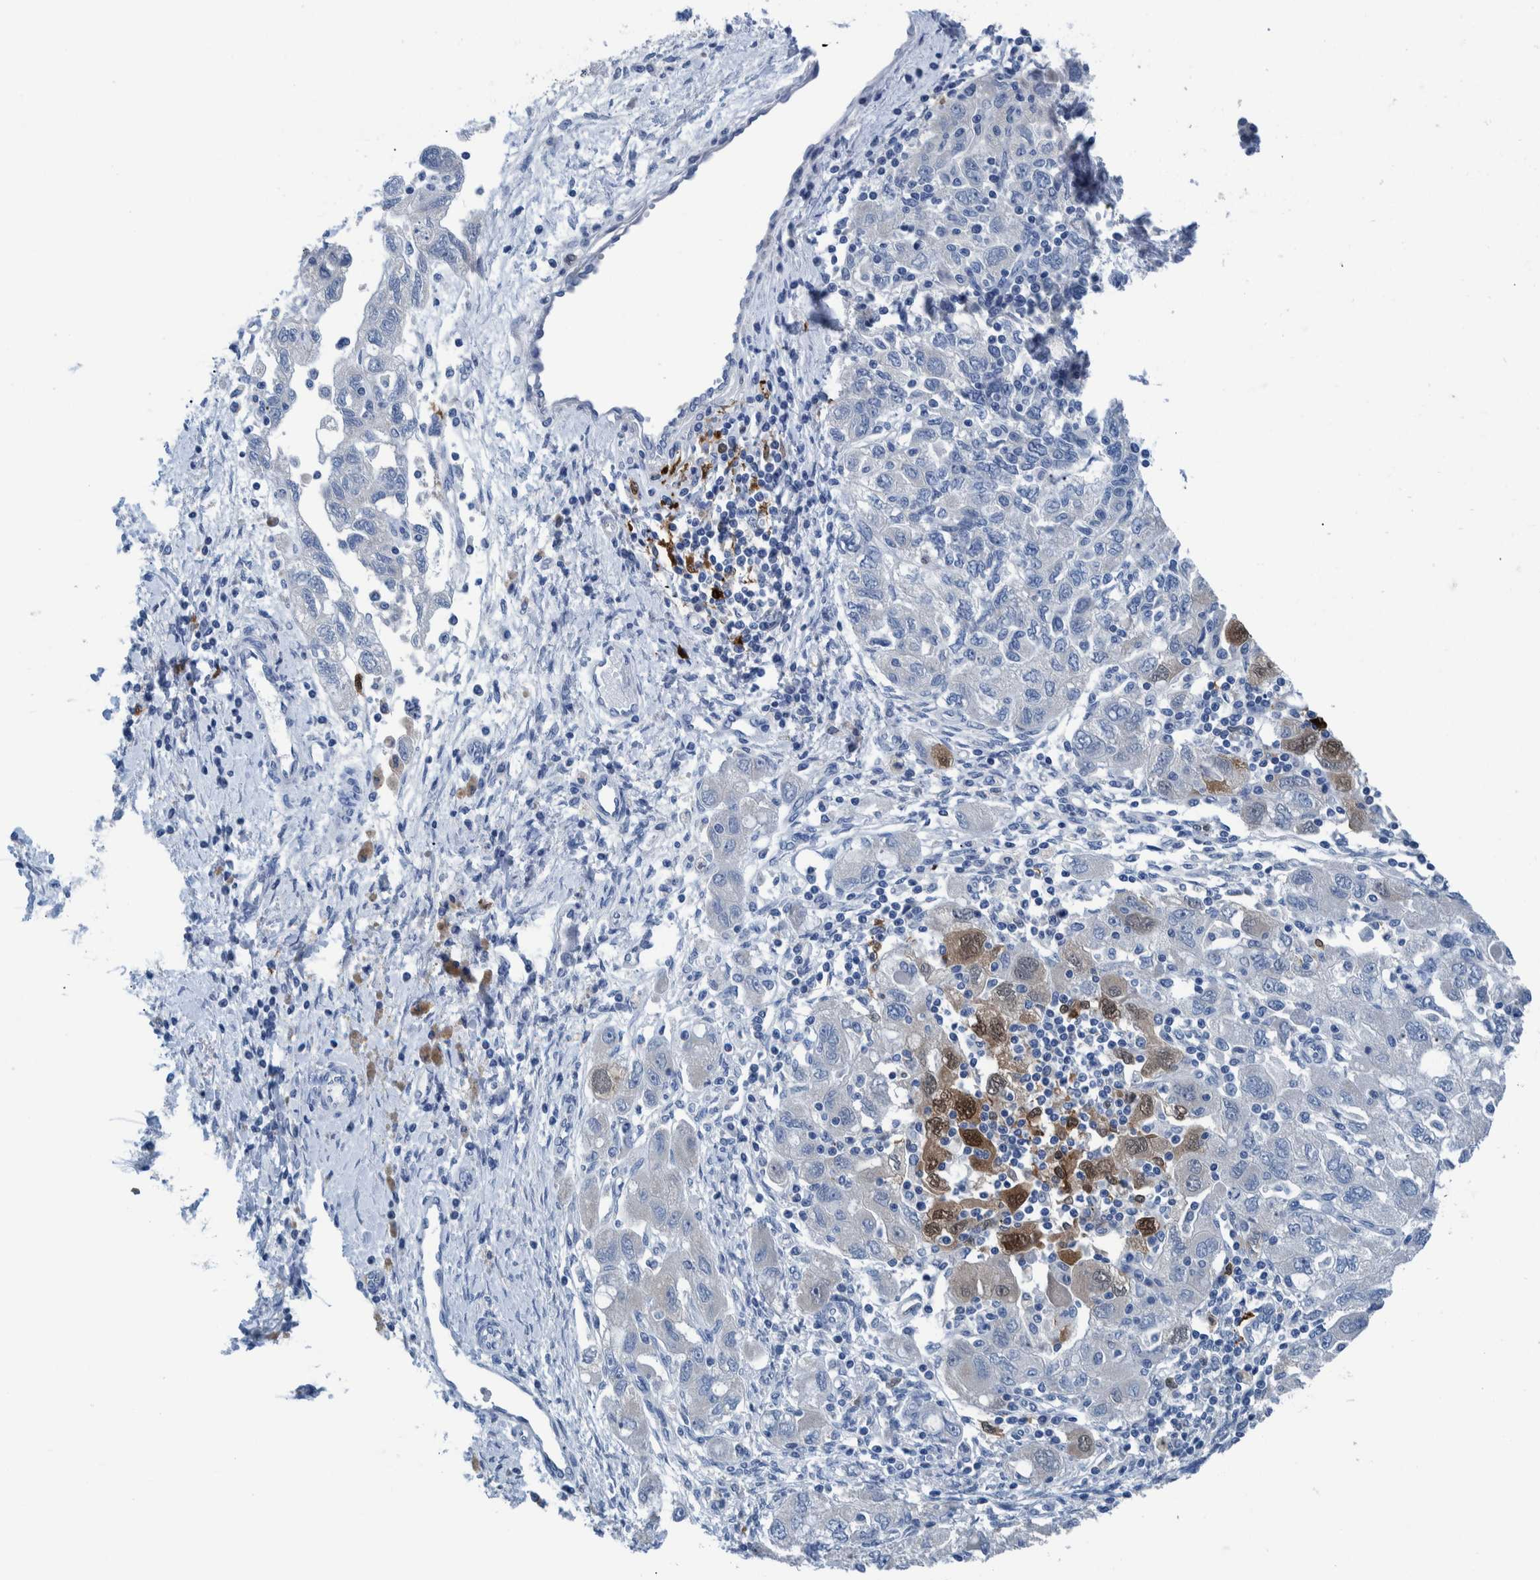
{"staining": {"intensity": "moderate", "quantity": "<25%", "location": "cytoplasmic/membranous,nuclear"}, "tissue": "ovarian cancer", "cell_type": "Tumor cells", "image_type": "cancer", "snomed": [{"axis": "morphology", "description": "Carcinoma, NOS"}, {"axis": "morphology", "description": "Cystadenocarcinoma, serous, NOS"}, {"axis": "topography", "description": "Ovary"}], "caption": "The micrograph reveals a brown stain indicating the presence of a protein in the cytoplasmic/membranous and nuclear of tumor cells in carcinoma (ovarian).", "gene": "IDO1", "patient": {"sex": "female", "age": 69}}